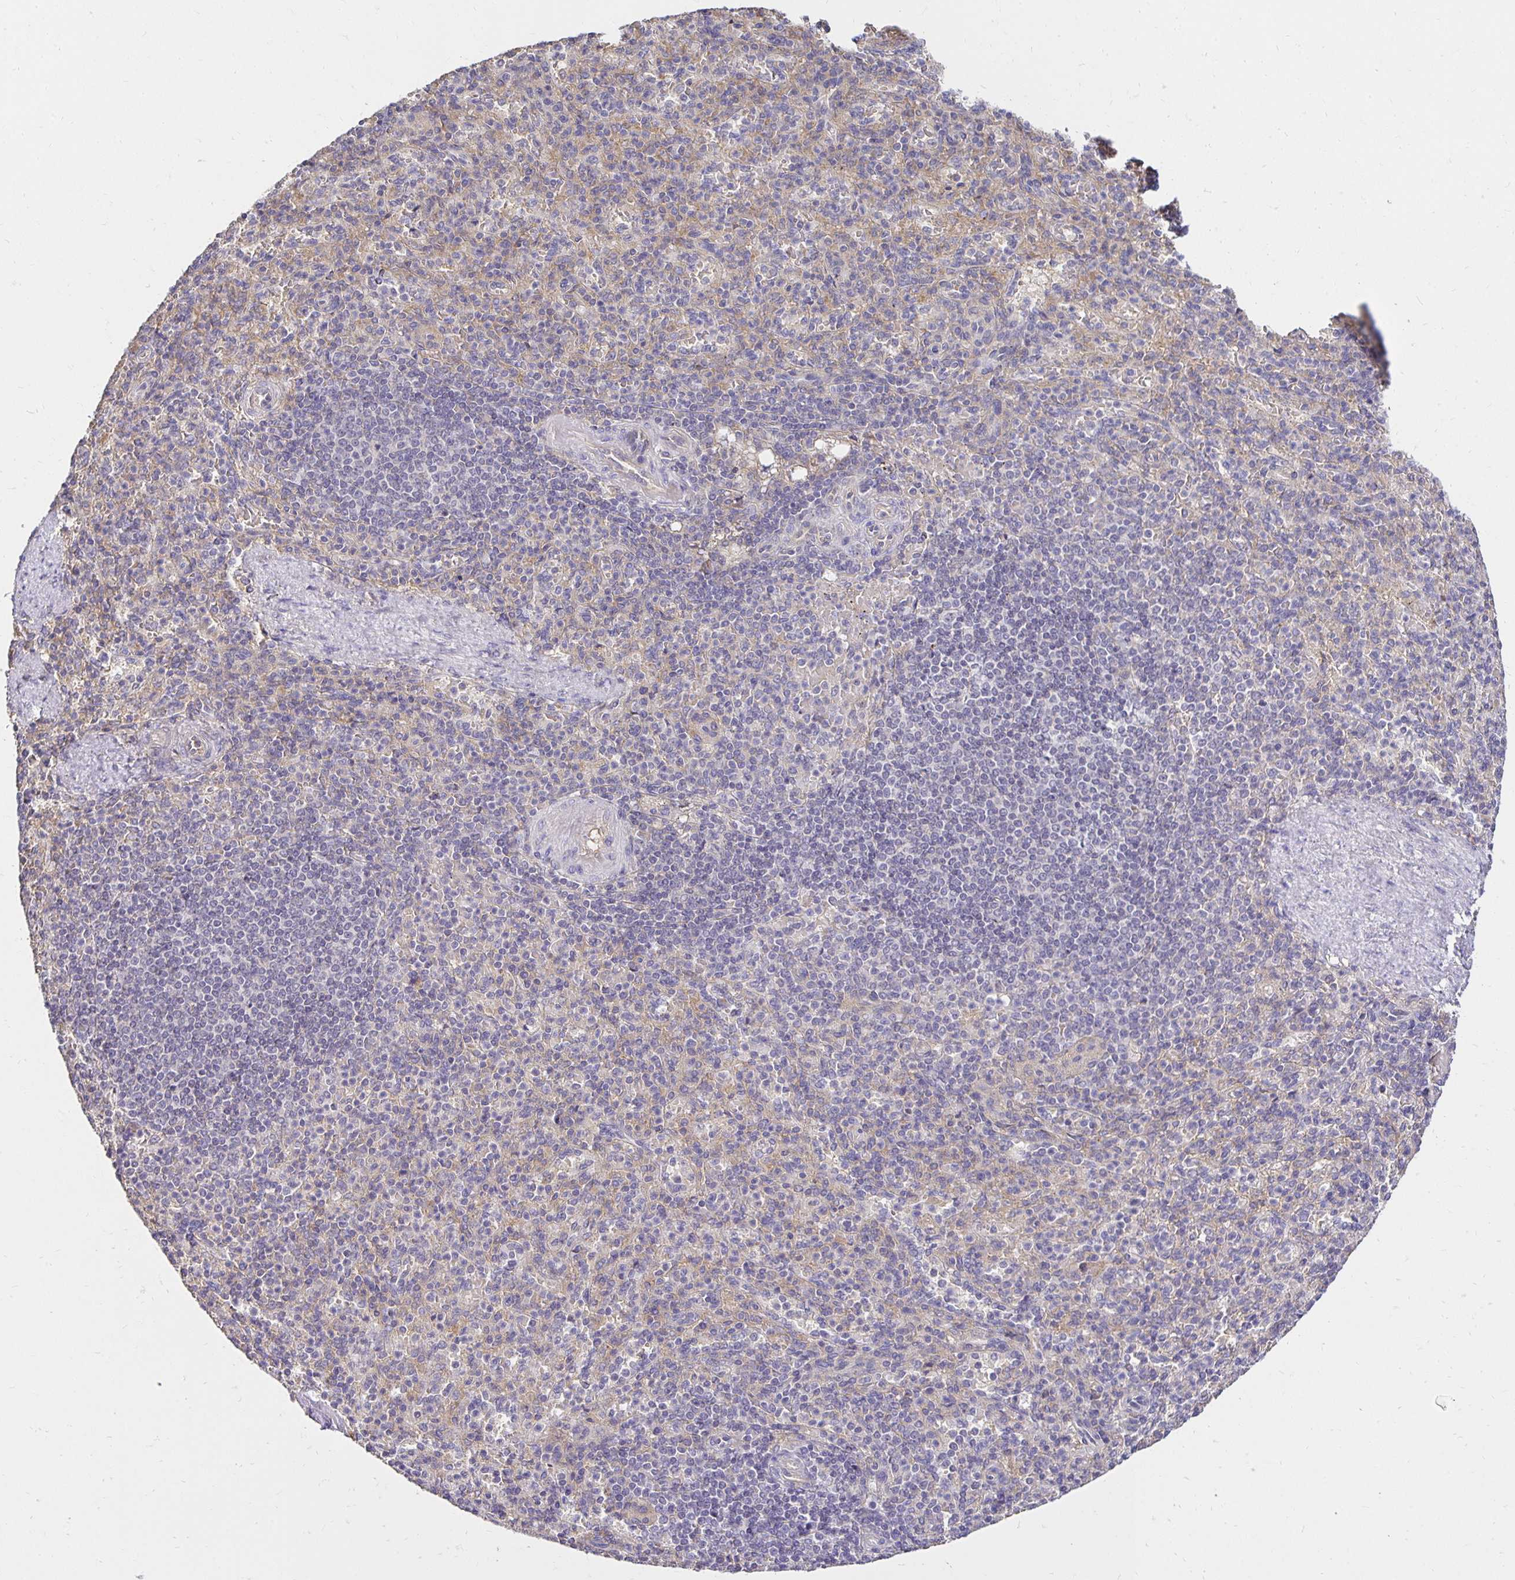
{"staining": {"intensity": "negative", "quantity": "none", "location": "none"}, "tissue": "spleen", "cell_type": "Cells in red pulp", "image_type": "normal", "snomed": [{"axis": "morphology", "description": "Normal tissue, NOS"}, {"axis": "topography", "description": "Spleen"}], "caption": "DAB immunohistochemical staining of normal spleen displays no significant positivity in cells in red pulp. (Brightfield microscopy of DAB (3,3'-diaminobenzidine) immunohistochemistry at high magnification).", "gene": "PNPLA3", "patient": {"sex": "female", "age": 74}}